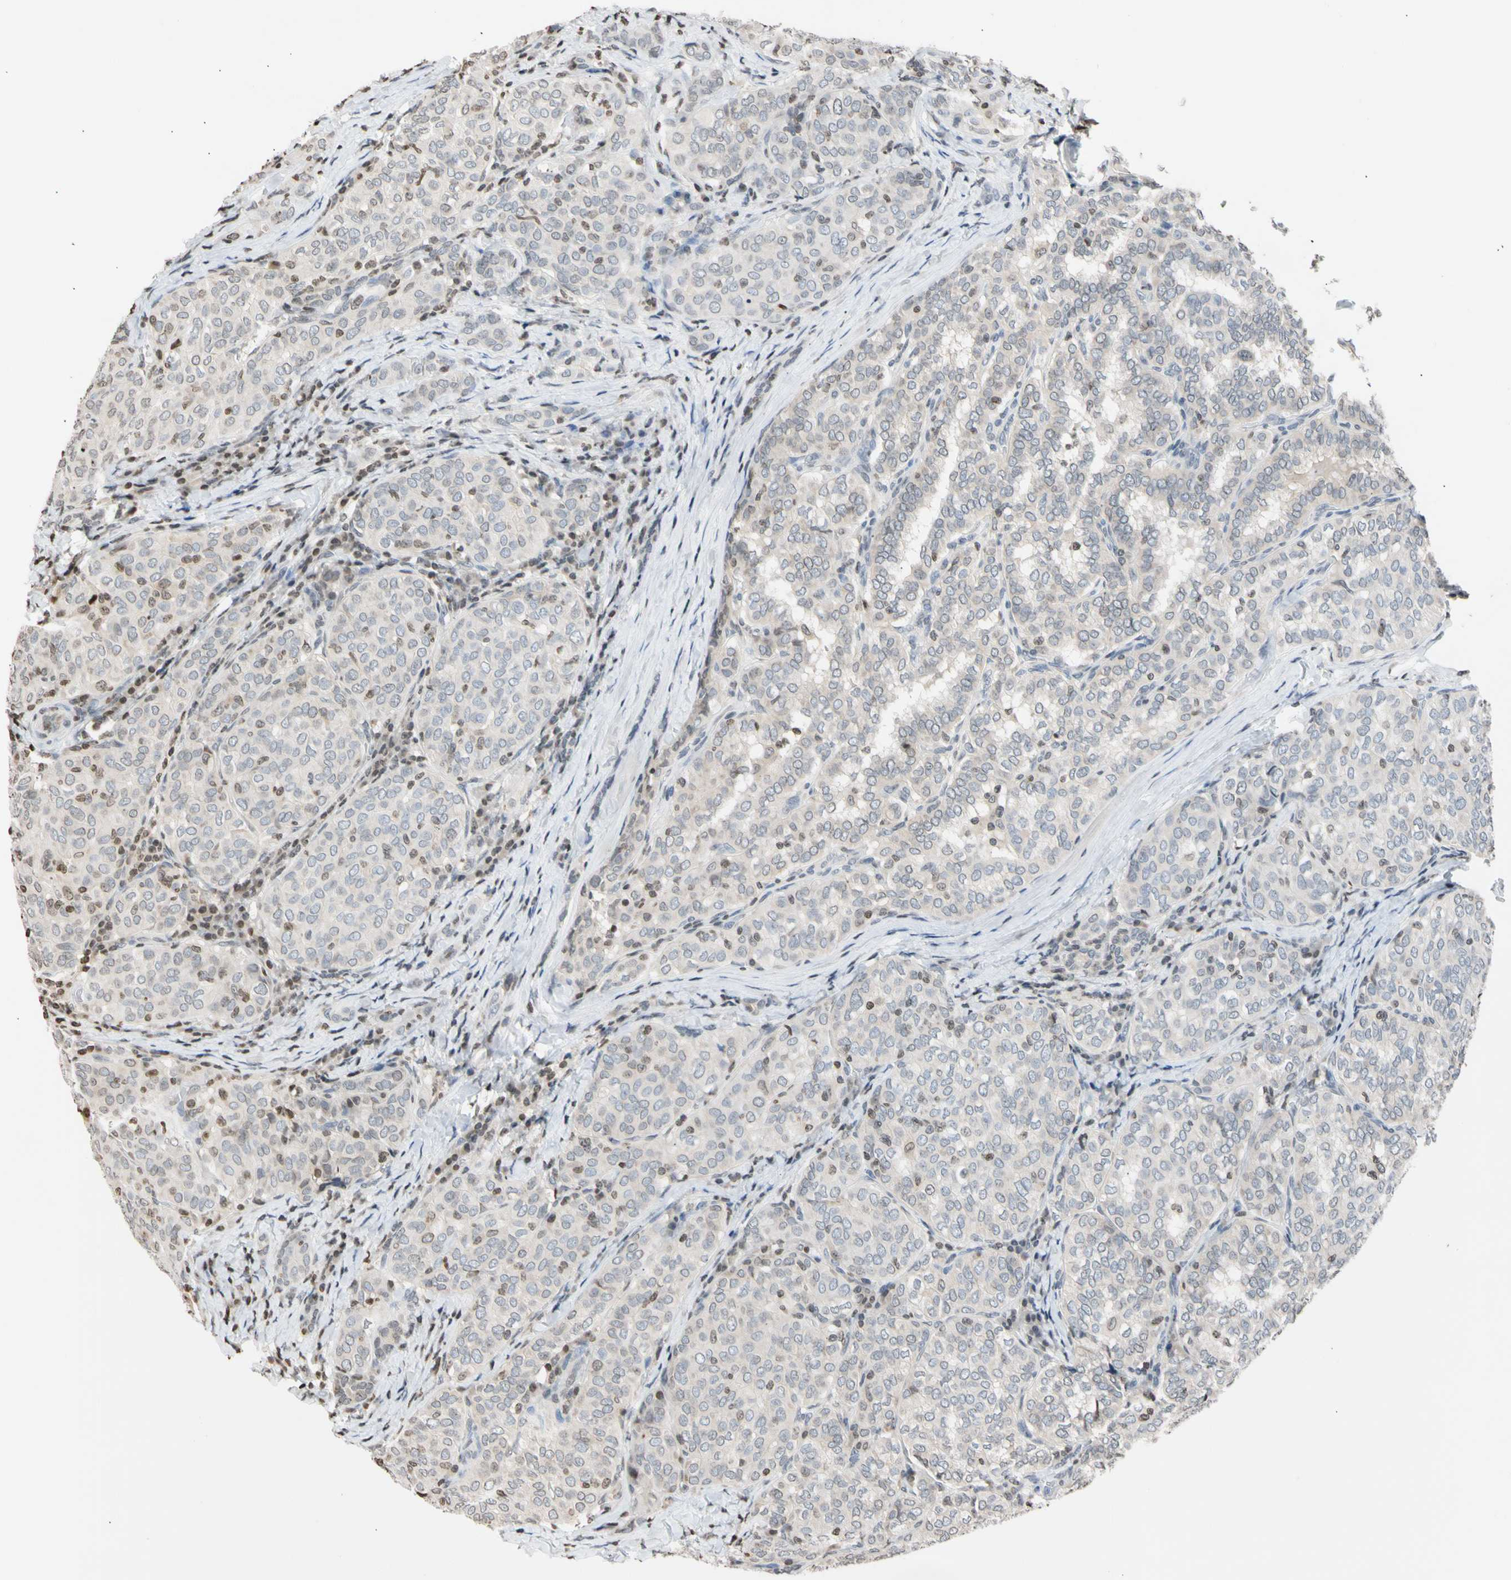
{"staining": {"intensity": "negative", "quantity": "none", "location": "none"}, "tissue": "thyroid cancer", "cell_type": "Tumor cells", "image_type": "cancer", "snomed": [{"axis": "morphology", "description": "Normal tissue, NOS"}, {"axis": "morphology", "description": "Papillary adenocarcinoma, NOS"}, {"axis": "topography", "description": "Thyroid gland"}], "caption": "The image exhibits no significant positivity in tumor cells of papillary adenocarcinoma (thyroid). (Immunohistochemistry, brightfield microscopy, high magnification).", "gene": "GPX4", "patient": {"sex": "female", "age": 30}}